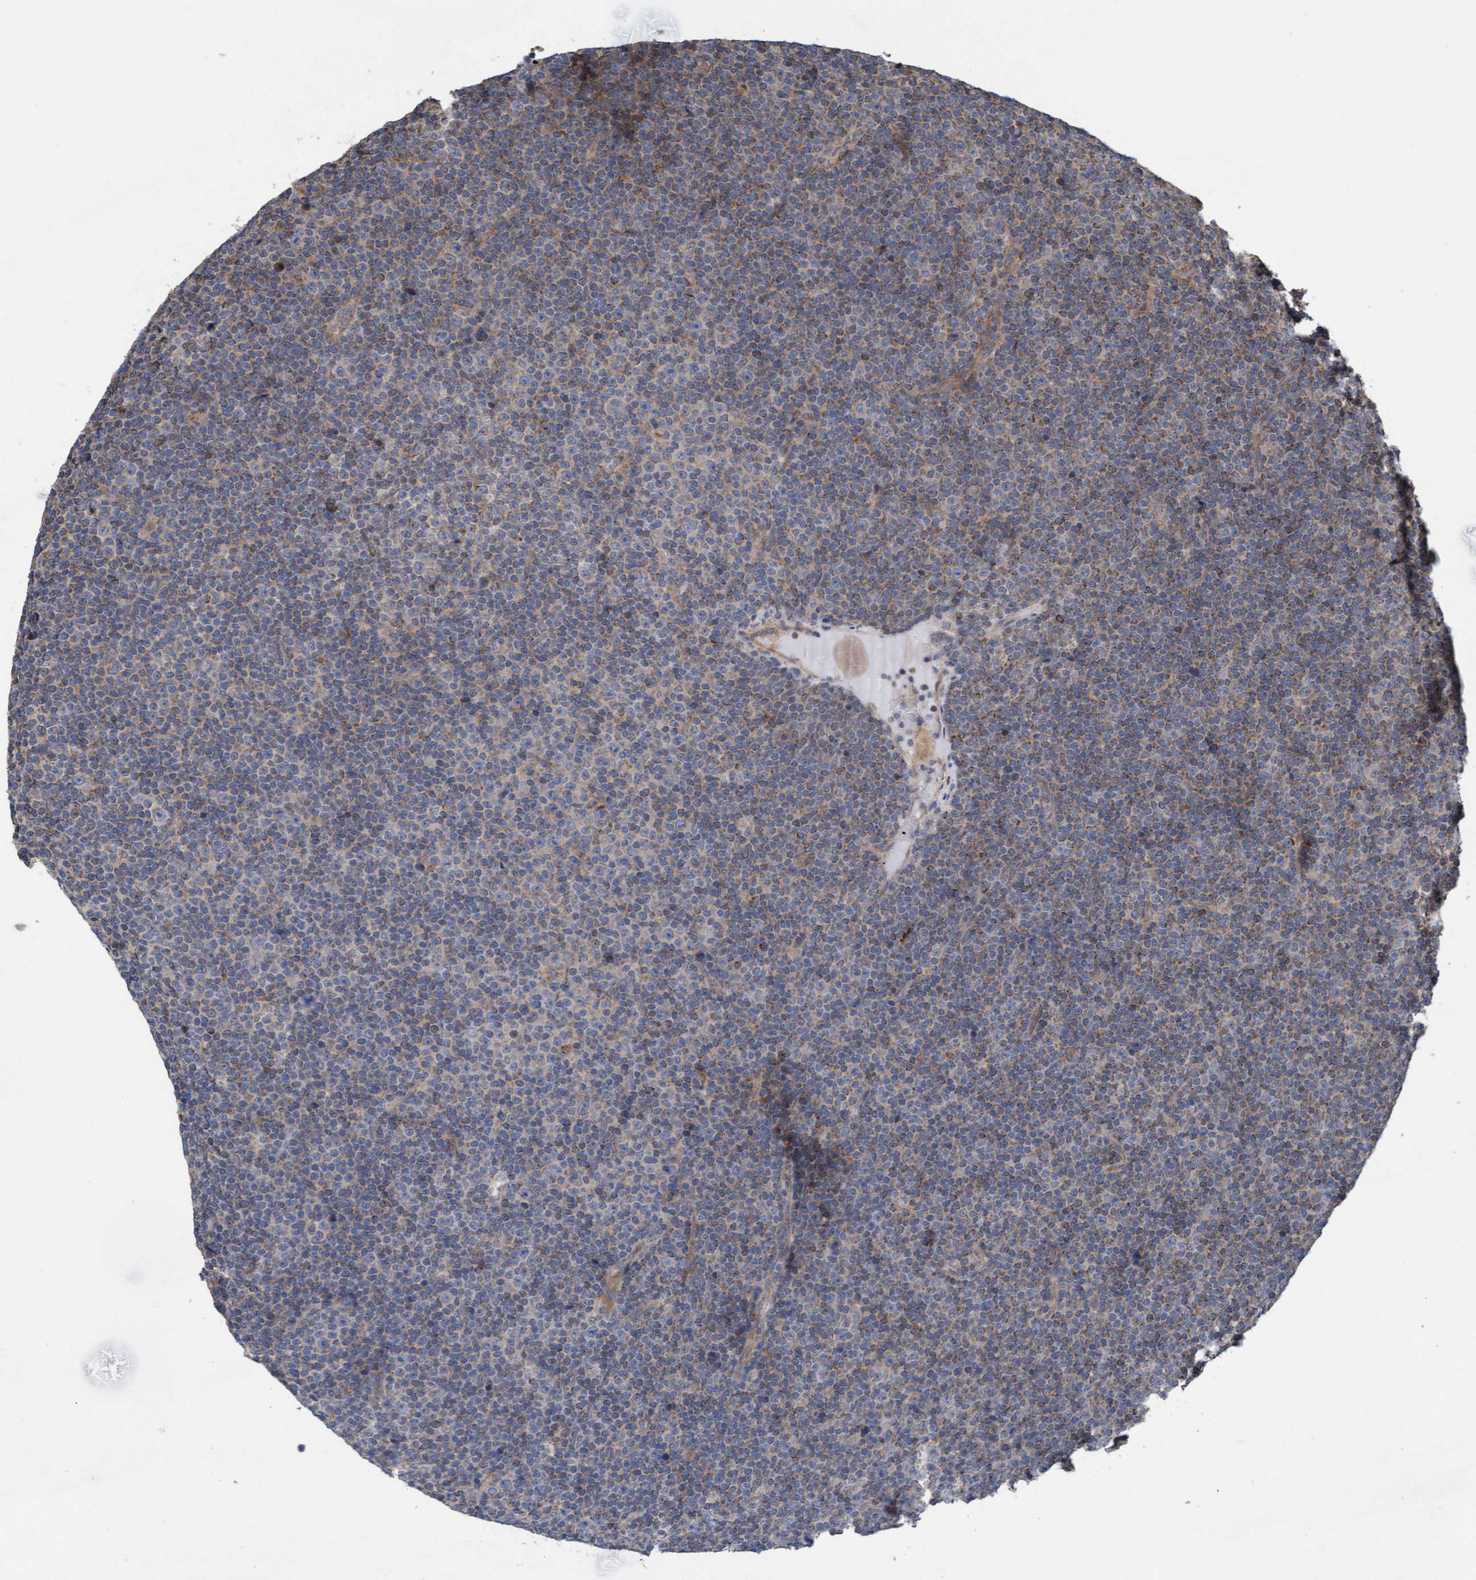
{"staining": {"intensity": "moderate", "quantity": "25%-75%", "location": "cytoplasmic/membranous"}, "tissue": "lymphoma", "cell_type": "Tumor cells", "image_type": "cancer", "snomed": [{"axis": "morphology", "description": "Malignant lymphoma, non-Hodgkin's type, Low grade"}, {"axis": "topography", "description": "Lymph node"}], "caption": "A high-resolution histopathology image shows immunohistochemistry staining of lymphoma, which shows moderate cytoplasmic/membranous staining in about 25%-75% of tumor cells.", "gene": "DDHD2", "patient": {"sex": "female", "age": 67}}